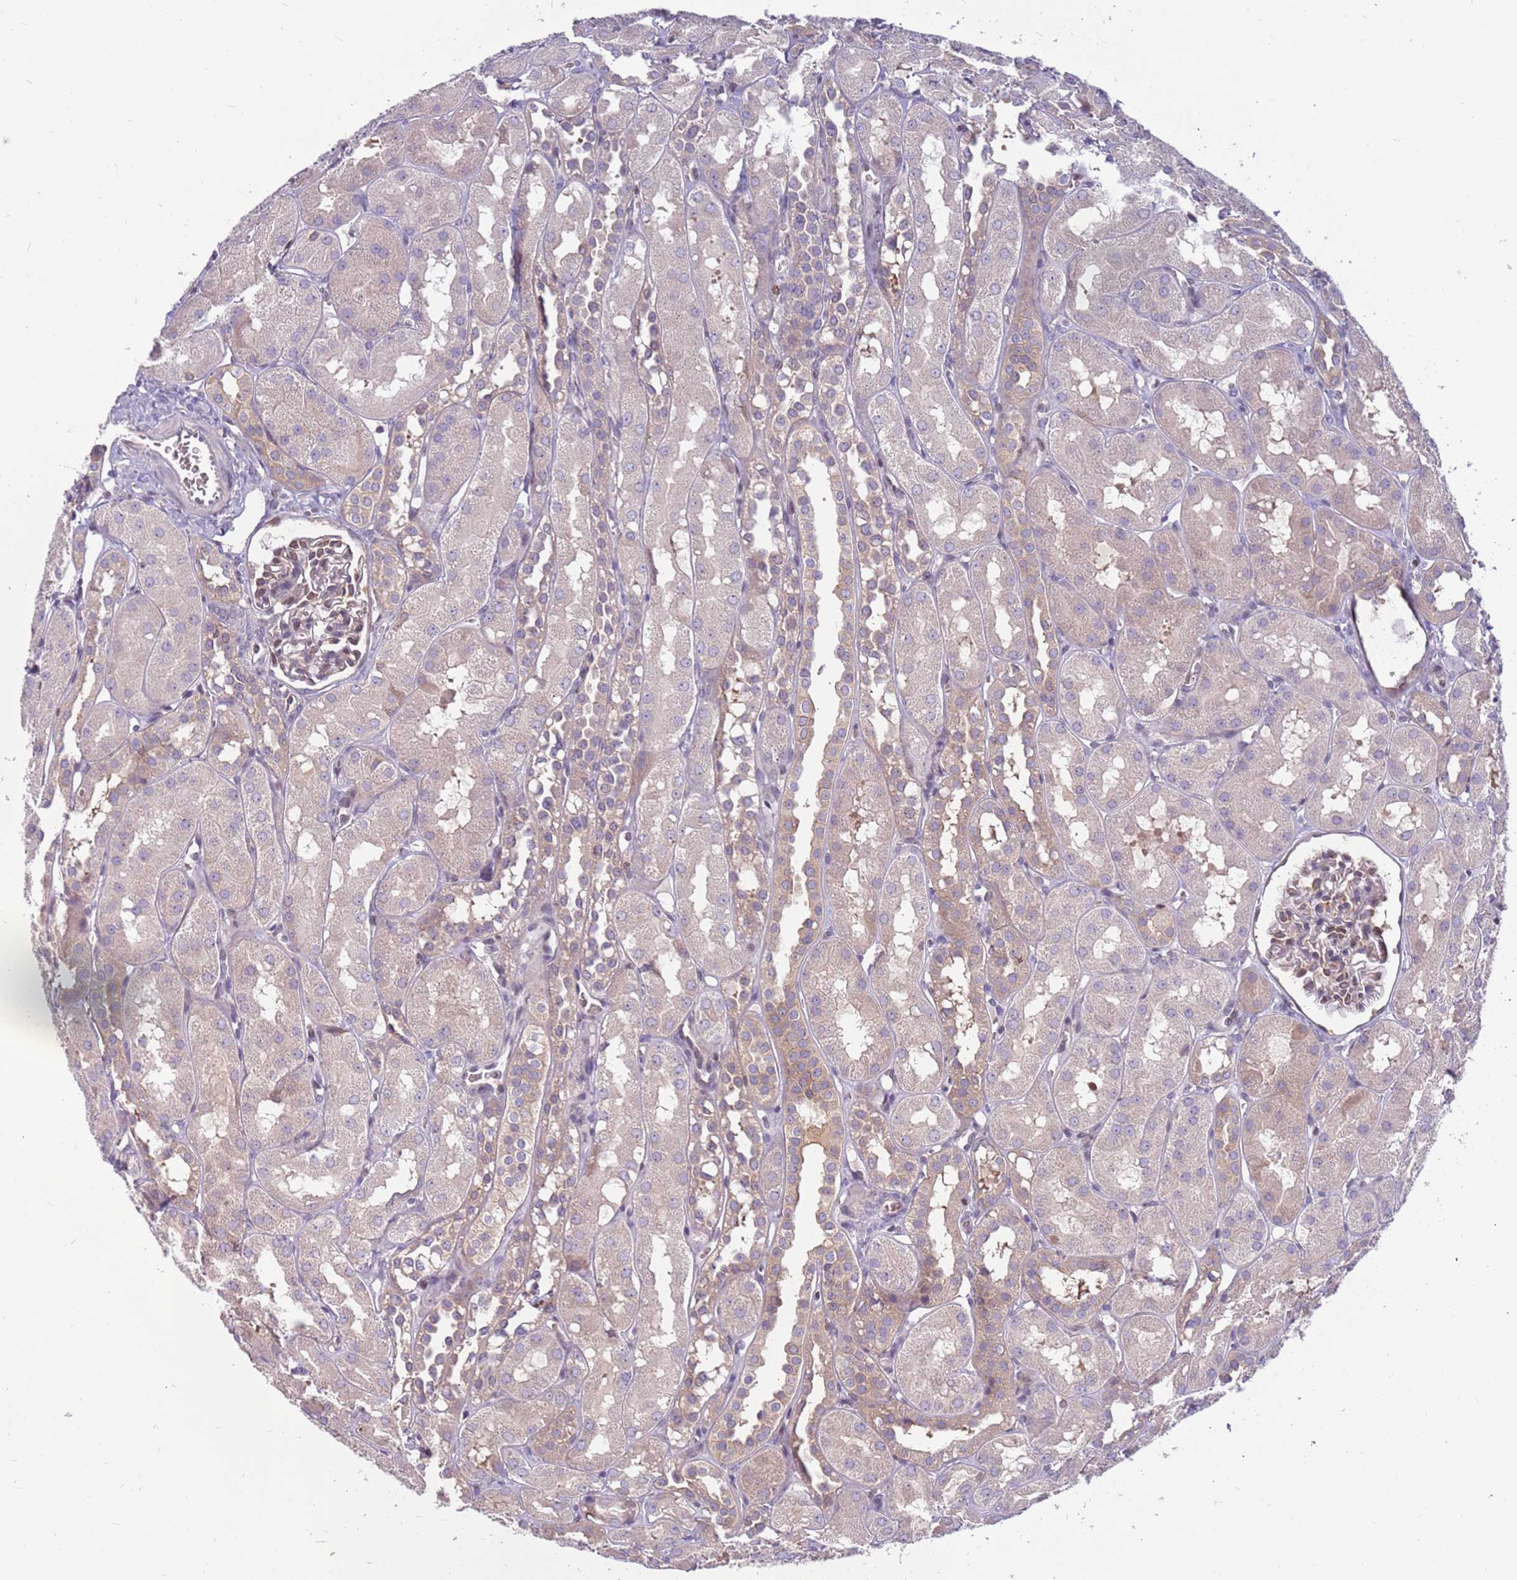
{"staining": {"intensity": "negative", "quantity": "none", "location": "none"}, "tissue": "kidney", "cell_type": "Cells in glomeruli", "image_type": "normal", "snomed": [{"axis": "morphology", "description": "Normal tissue, NOS"}, {"axis": "topography", "description": "Kidney"}, {"axis": "topography", "description": "Urinary bladder"}], "caption": "Immunohistochemical staining of normal human kidney demonstrates no significant expression in cells in glomeruli. Brightfield microscopy of IHC stained with DAB (3,3'-diaminobenzidine) (brown) and hematoxylin (blue), captured at high magnification.", "gene": "ARHGEF35", "patient": {"sex": "male", "age": 16}}